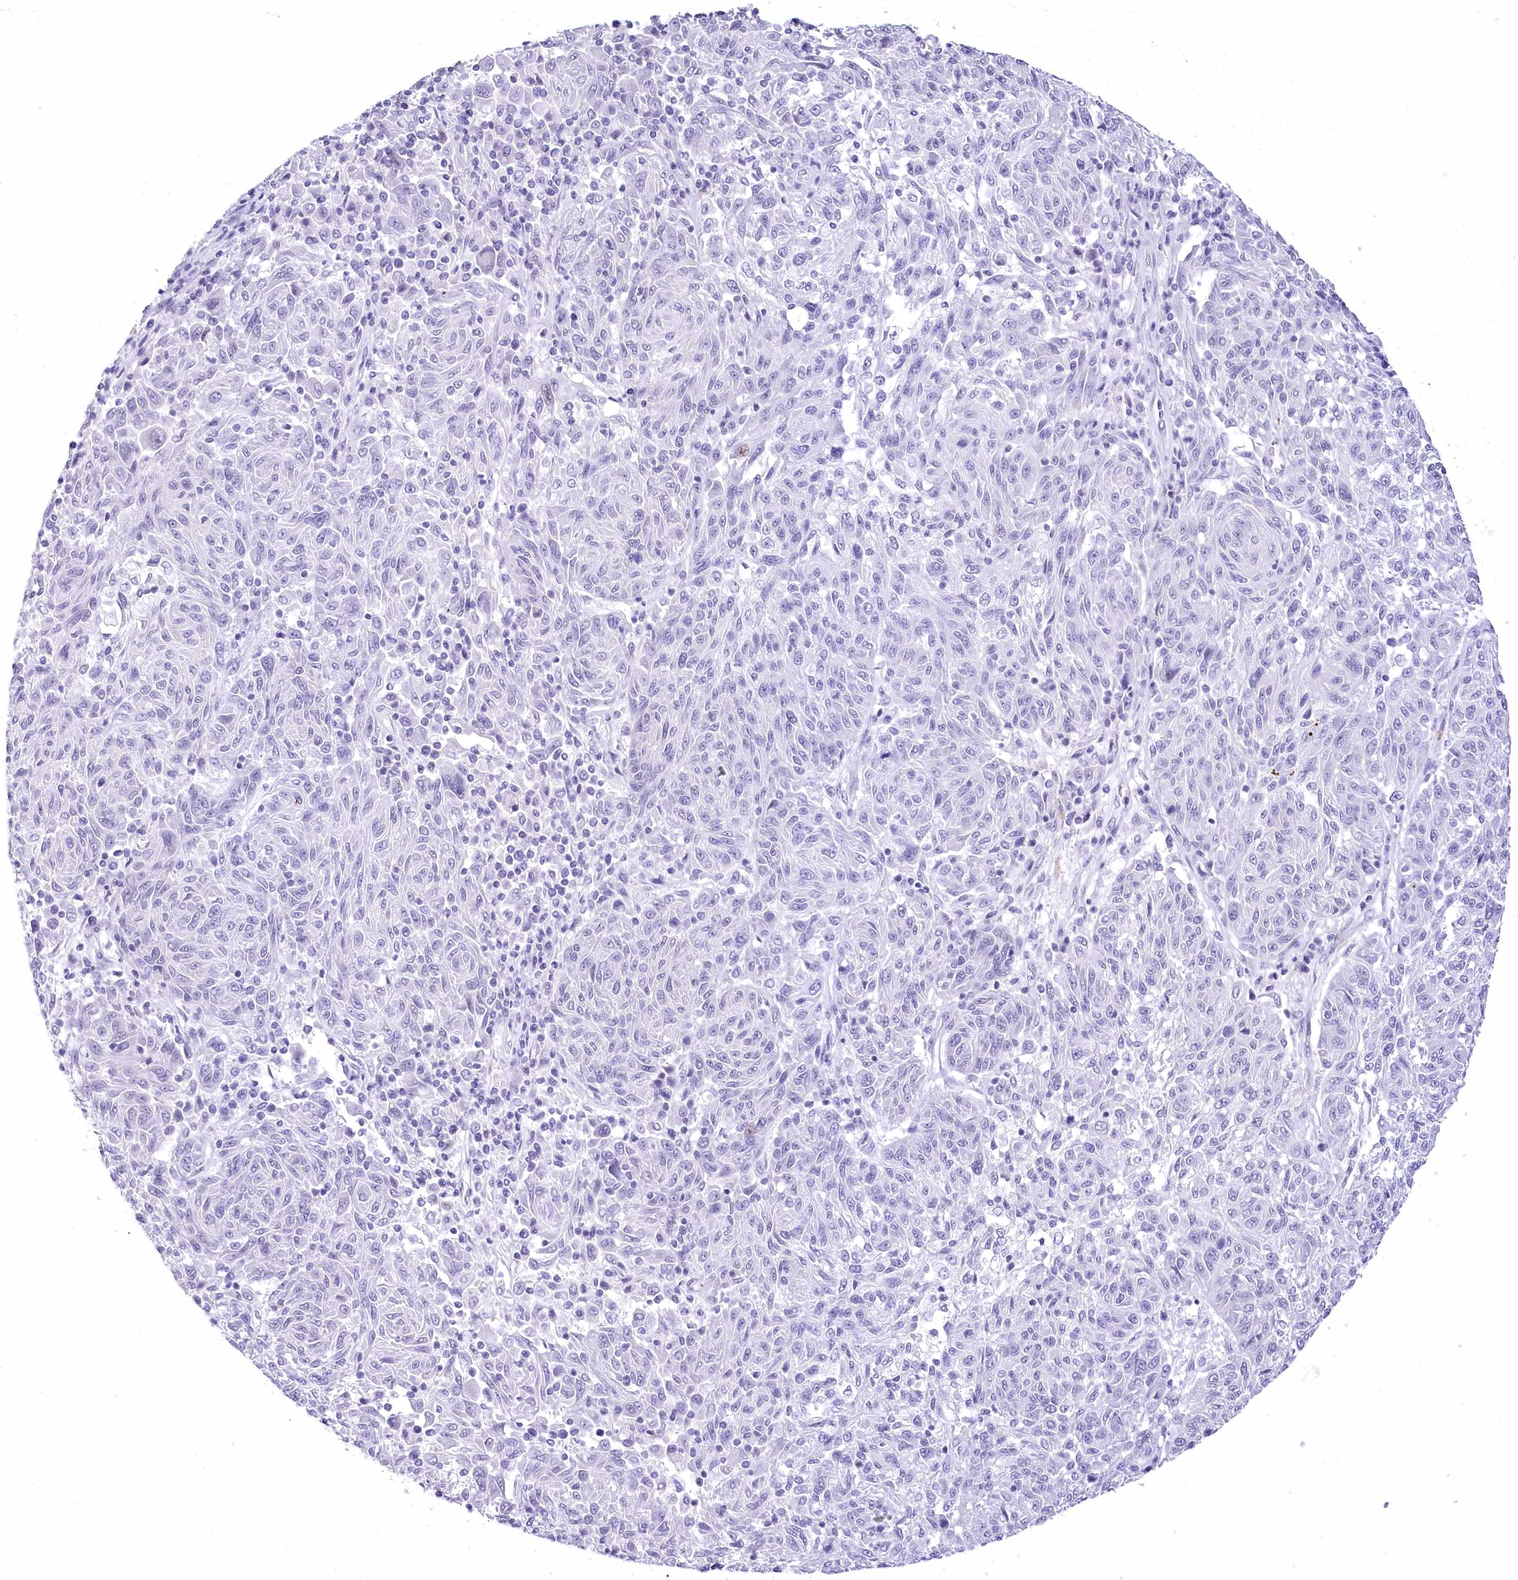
{"staining": {"intensity": "negative", "quantity": "none", "location": "none"}, "tissue": "melanoma", "cell_type": "Tumor cells", "image_type": "cancer", "snomed": [{"axis": "morphology", "description": "Malignant melanoma, NOS"}, {"axis": "topography", "description": "Skin"}], "caption": "Tumor cells are negative for brown protein staining in malignant melanoma.", "gene": "HNRNPA0", "patient": {"sex": "male", "age": 53}}